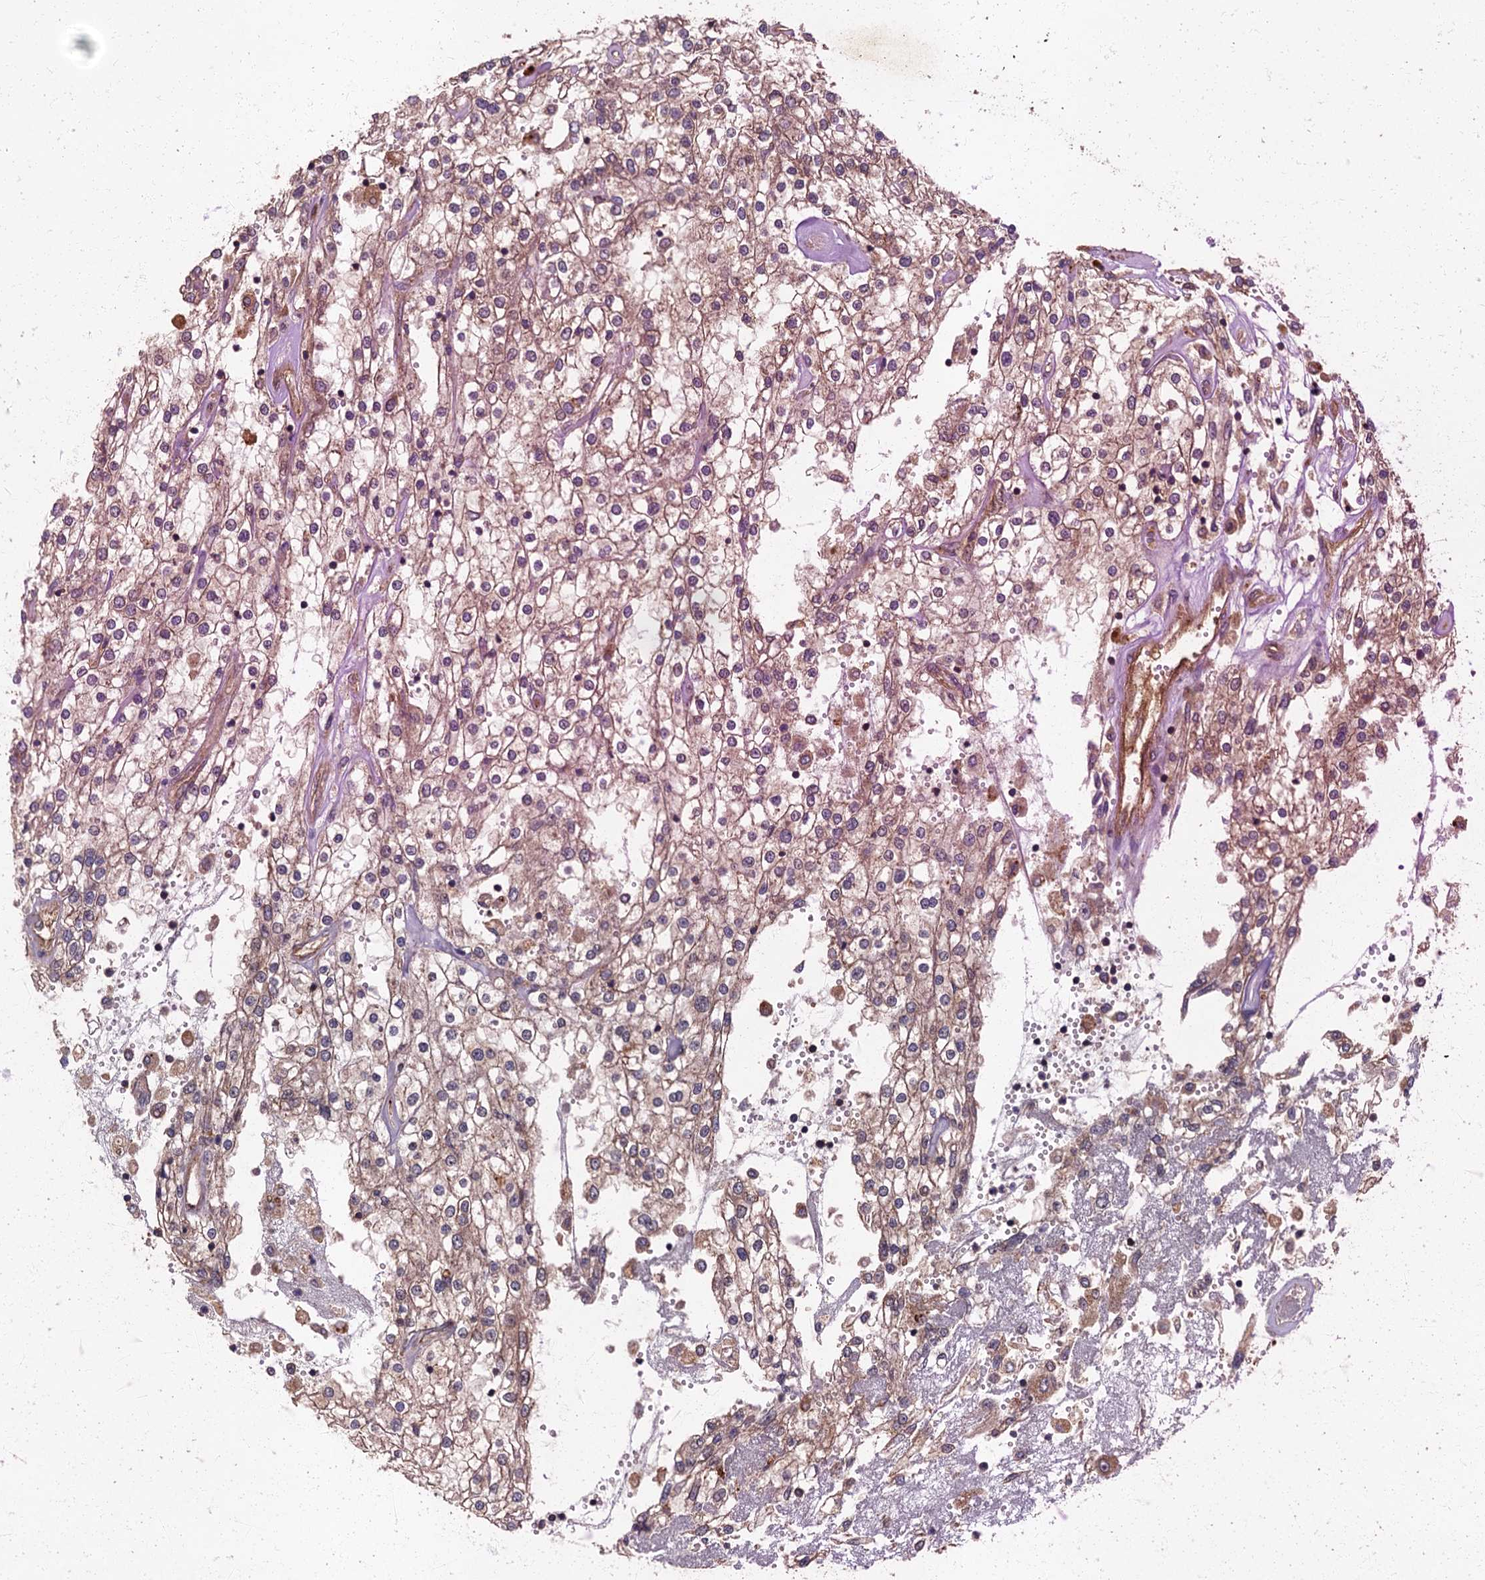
{"staining": {"intensity": "weak", "quantity": "25%-75%", "location": "cytoplasmic/membranous"}, "tissue": "renal cancer", "cell_type": "Tumor cells", "image_type": "cancer", "snomed": [{"axis": "morphology", "description": "Adenocarcinoma, NOS"}, {"axis": "topography", "description": "Kidney"}], "caption": "Renal adenocarcinoma tissue exhibits weak cytoplasmic/membranous expression in approximately 25%-75% of tumor cells", "gene": "ARL11", "patient": {"sex": "female", "age": 52}}